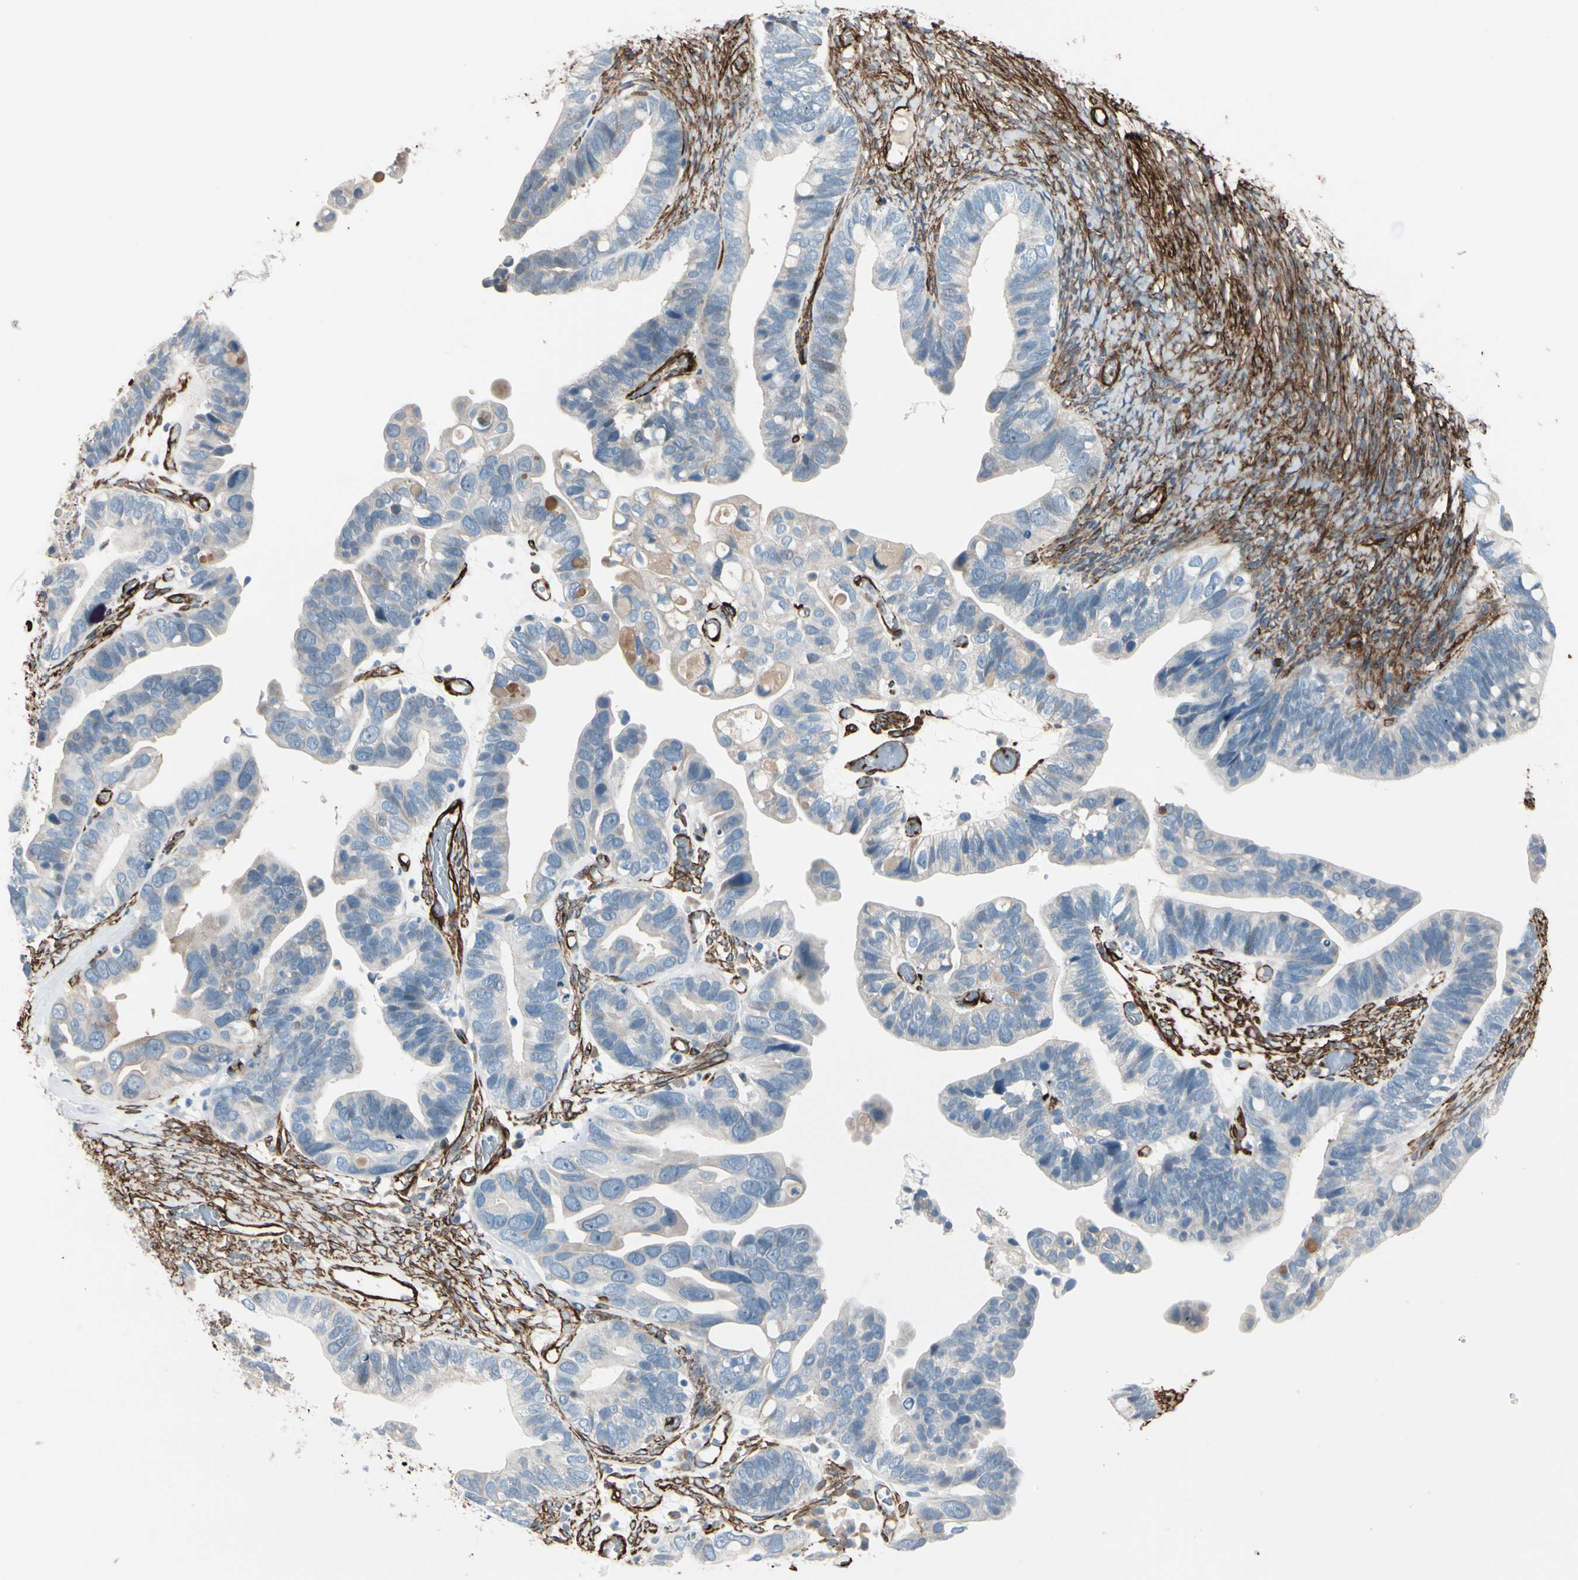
{"staining": {"intensity": "negative", "quantity": "none", "location": "none"}, "tissue": "ovarian cancer", "cell_type": "Tumor cells", "image_type": "cancer", "snomed": [{"axis": "morphology", "description": "Cystadenocarcinoma, serous, NOS"}, {"axis": "topography", "description": "Ovary"}], "caption": "This image is of serous cystadenocarcinoma (ovarian) stained with immunohistochemistry to label a protein in brown with the nuclei are counter-stained blue. There is no staining in tumor cells. The staining was performed using DAB to visualize the protein expression in brown, while the nuclei were stained in blue with hematoxylin (Magnification: 20x).", "gene": "CALD1", "patient": {"sex": "female", "age": 56}}